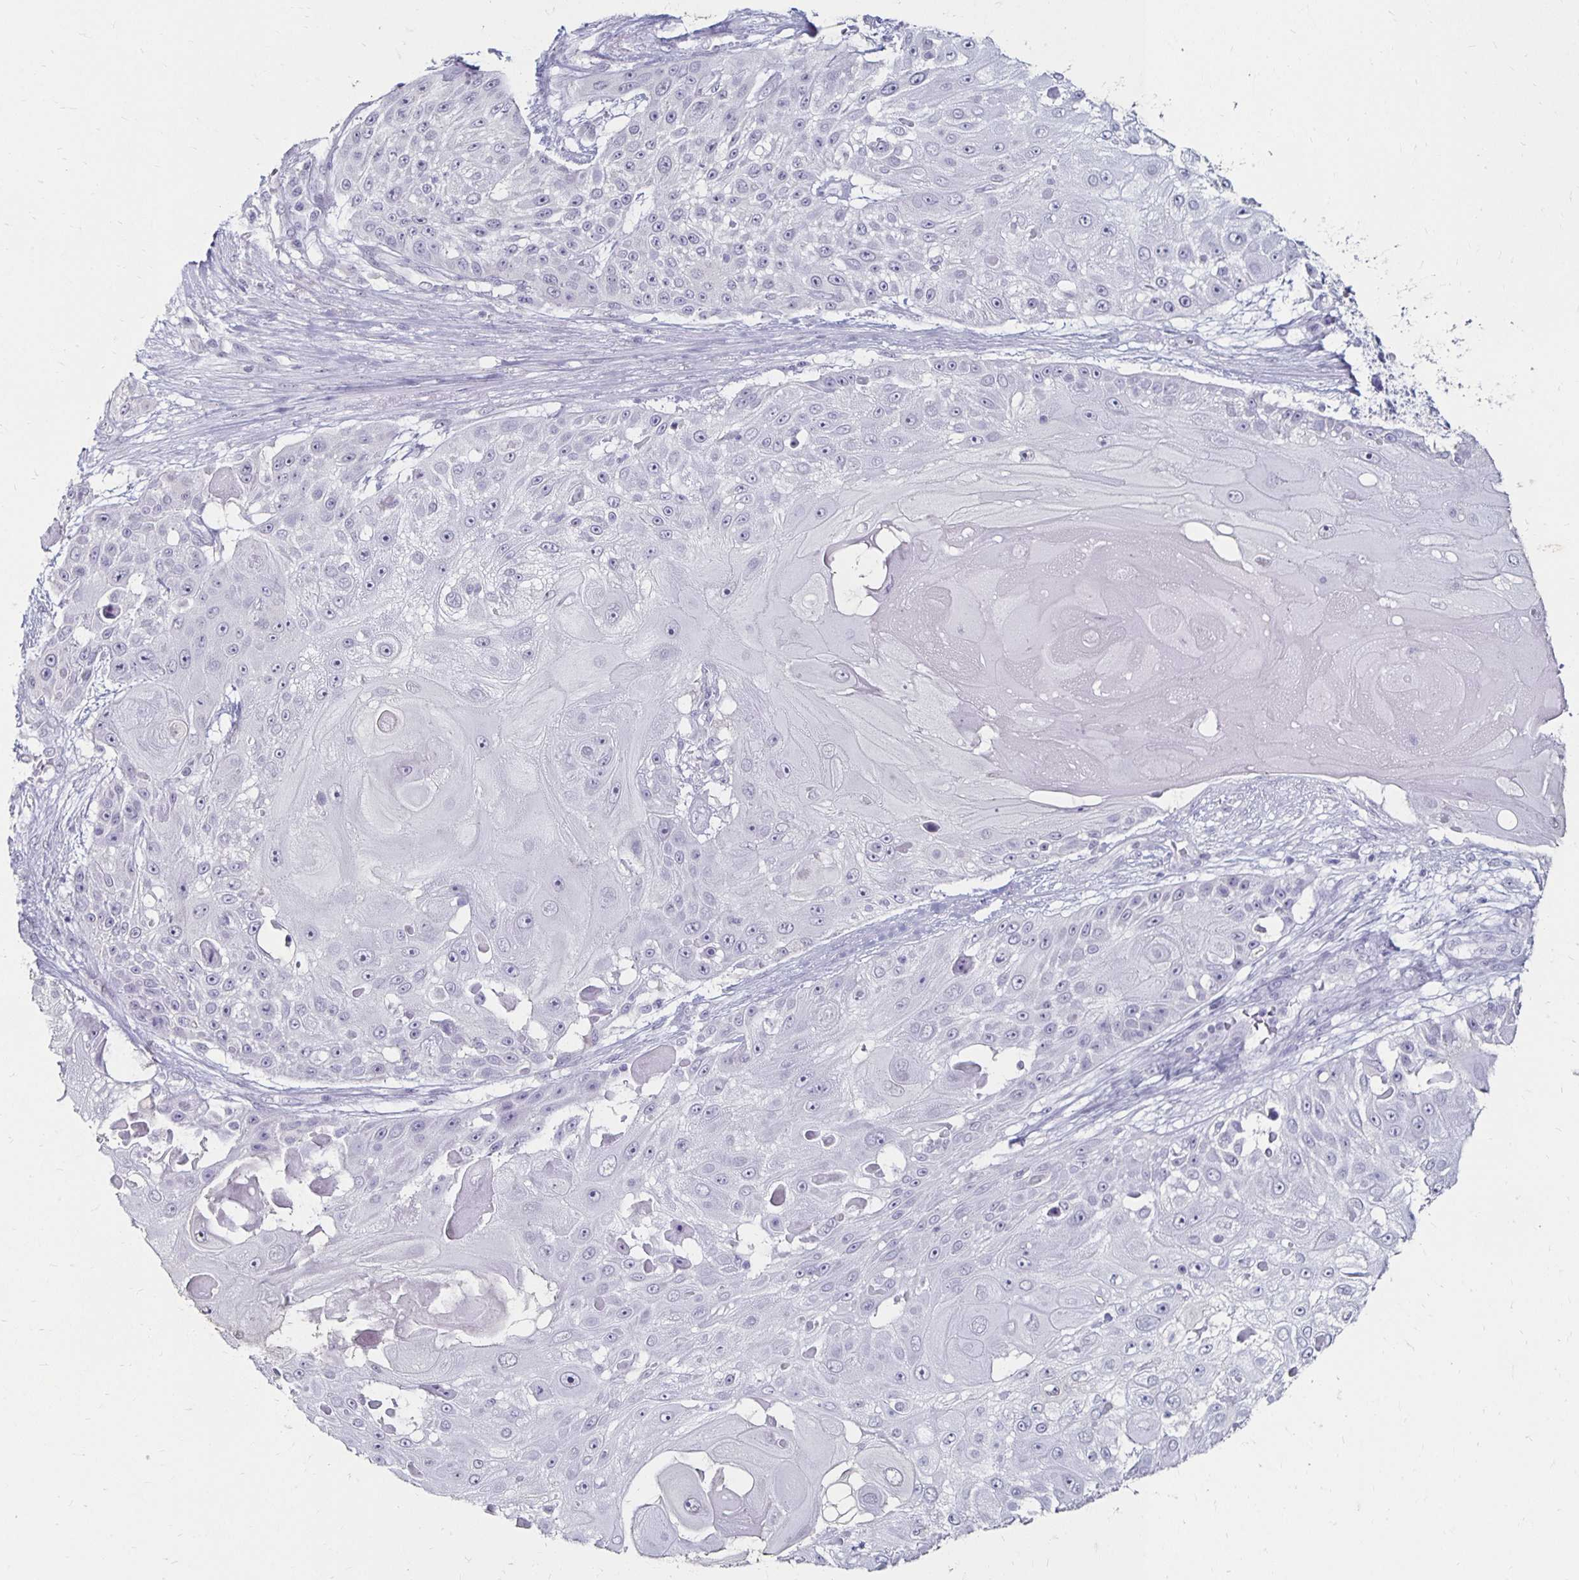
{"staining": {"intensity": "negative", "quantity": "none", "location": "none"}, "tissue": "skin cancer", "cell_type": "Tumor cells", "image_type": "cancer", "snomed": [{"axis": "morphology", "description": "Squamous cell carcinoma, NOS"}, {"axis": "topography", "description": "Skin"}], "caption": "IHC micrograph of human squamous cell carcinoma (skin) stained for a protein (brown), which reveals no staining in tumor cells. (Immunohistochemistry, brightfield microscopy, high magnification).", "gene": "TOMM34", "patient": {"sex": "female", "age": 86}}